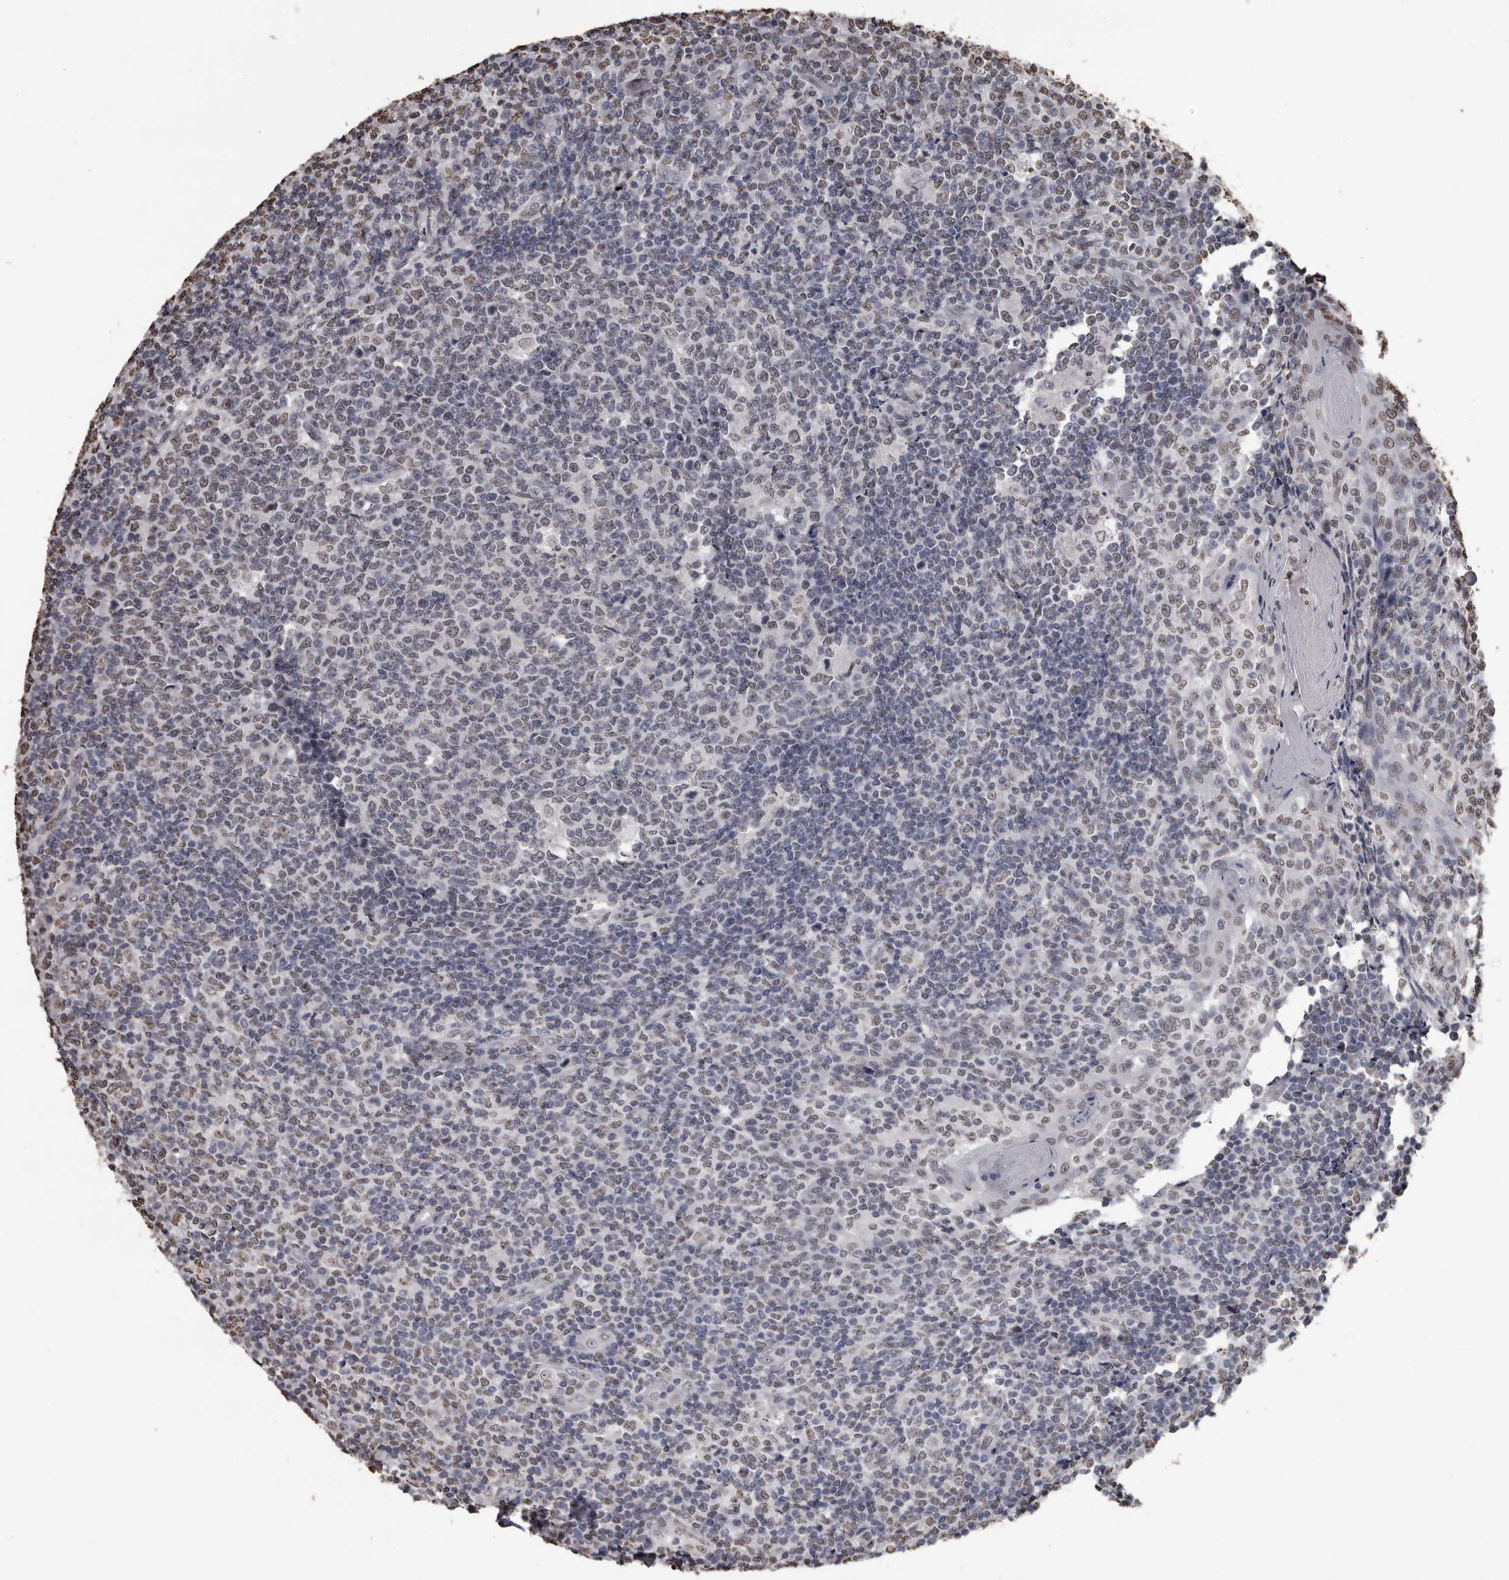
{"staining": {"intensity": "moderate", "quantity": "25%-75%", "location": "nuclear"}, "tissue": "tonsil", "cell_type": "Germinal center cells", "image_type": "normal", "snomed": [{"axis": "morphology", "description": "Normal tissue, NOS"}, {"axis": "topography", "description": "Tonsil"}], "caption": "This is an image of IHC staining of benign tonsil, which shows moderate staining in the nuclear of germinal center cells.", "gene": "AHR", "patient": {"sex": "female", "age": 19}}